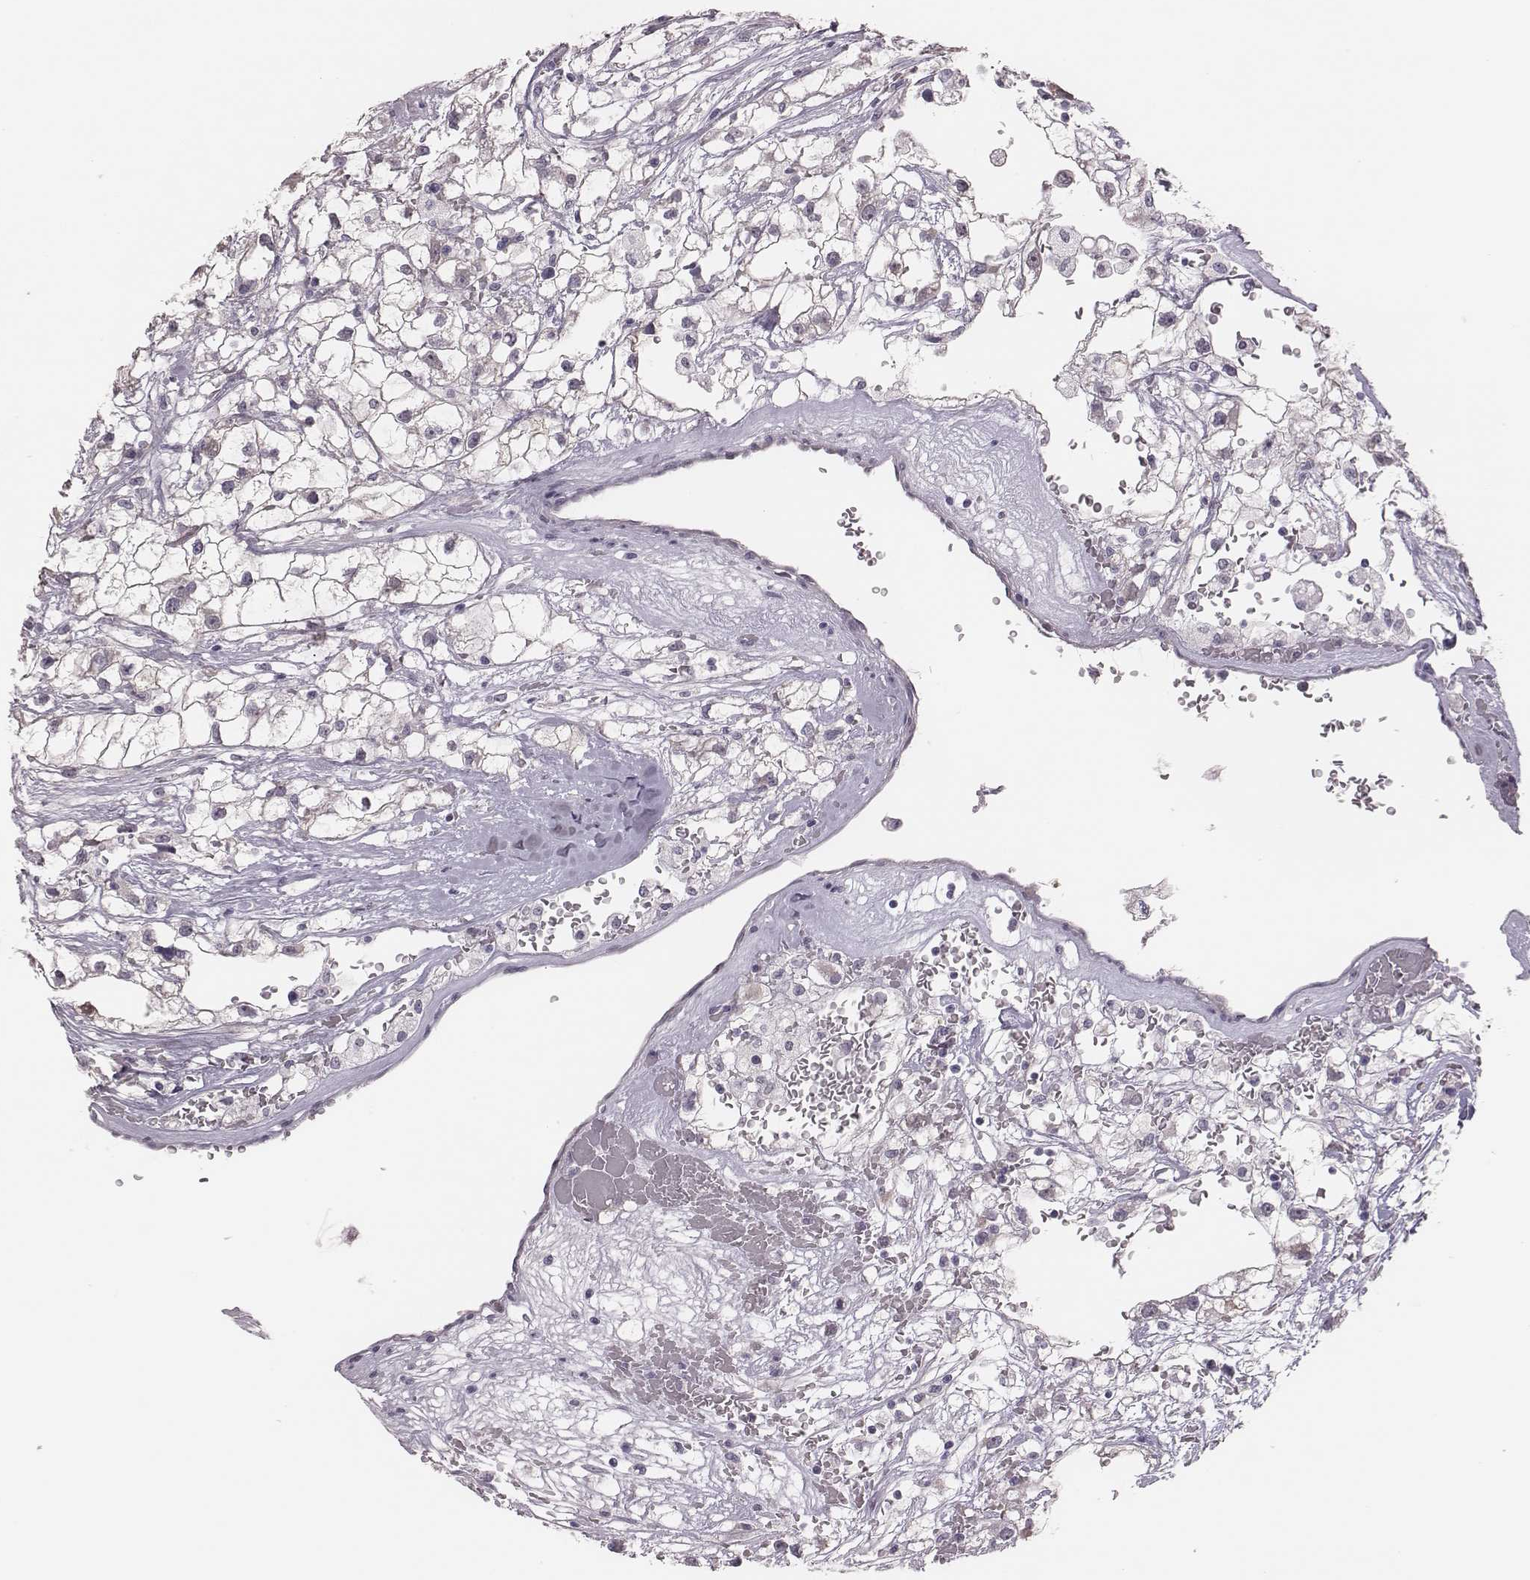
{"staining": {"intensity": "negative", "quantity": "none", "location": "none"}, "tissue": "renal cancer", "cell_type": "Tumor cells", "image_type": "cancer", "snomed": [{"axis": "morphology", "description": "Adenocarcinoma, NOS"}, {"axis": "topography", "description": "Kidney"}], "caption": "Tumor cells show no significant expression in renal cancer.", "gene": "PBK", "patient": {"sex": "male", "age": 59}}